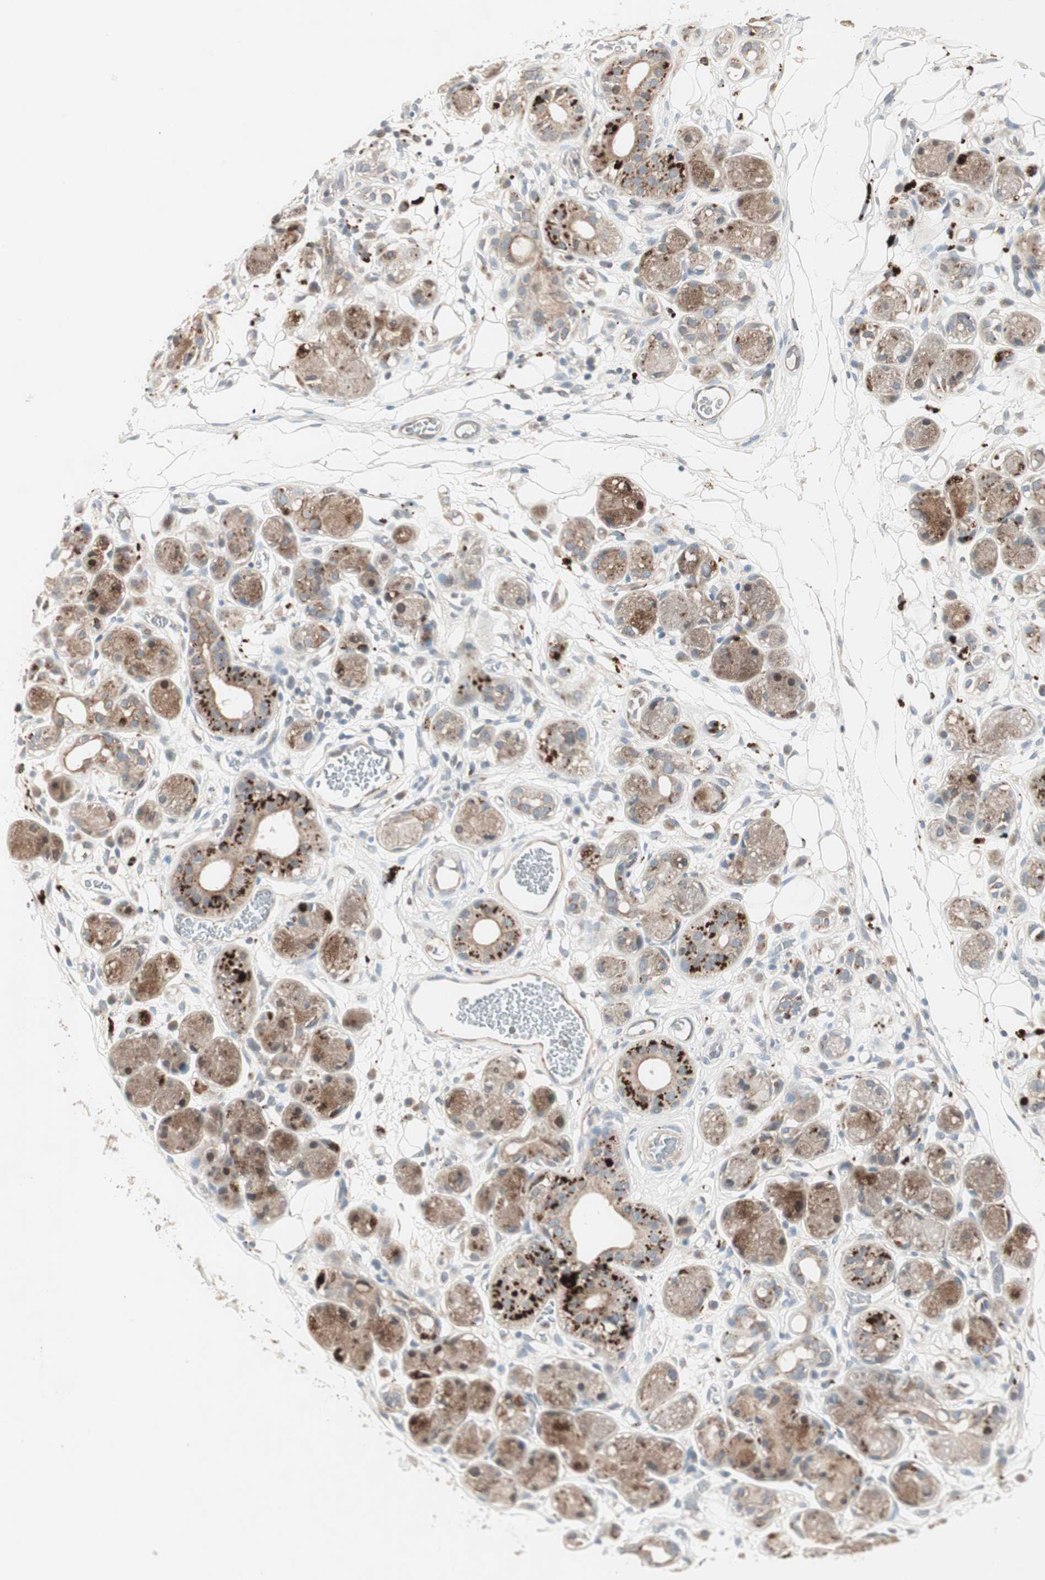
{"staining": {"intensity": "negative", "quantity": "none", "location": "none"}, "tissue": "adipose tissue", "cell_type": "Adipocytes", "image_type": "normal", "snomed": [{"axis": "morphology", "description": "Normal tissue, NOS"}, {"axis": "morphology", "description": "Inflammation, NOS"}, {"axis": "topography", "description": "Vascular tissue"}, {"axis": "topography", "description": "Salivary gland"}], "caption": "Adipose tissue stained for a protein using immunohistochemistry (IHC) exhibits no positivity adipocytes.", "gene": "FGFR4", "patient": {"sex": "female", "age": 75}}